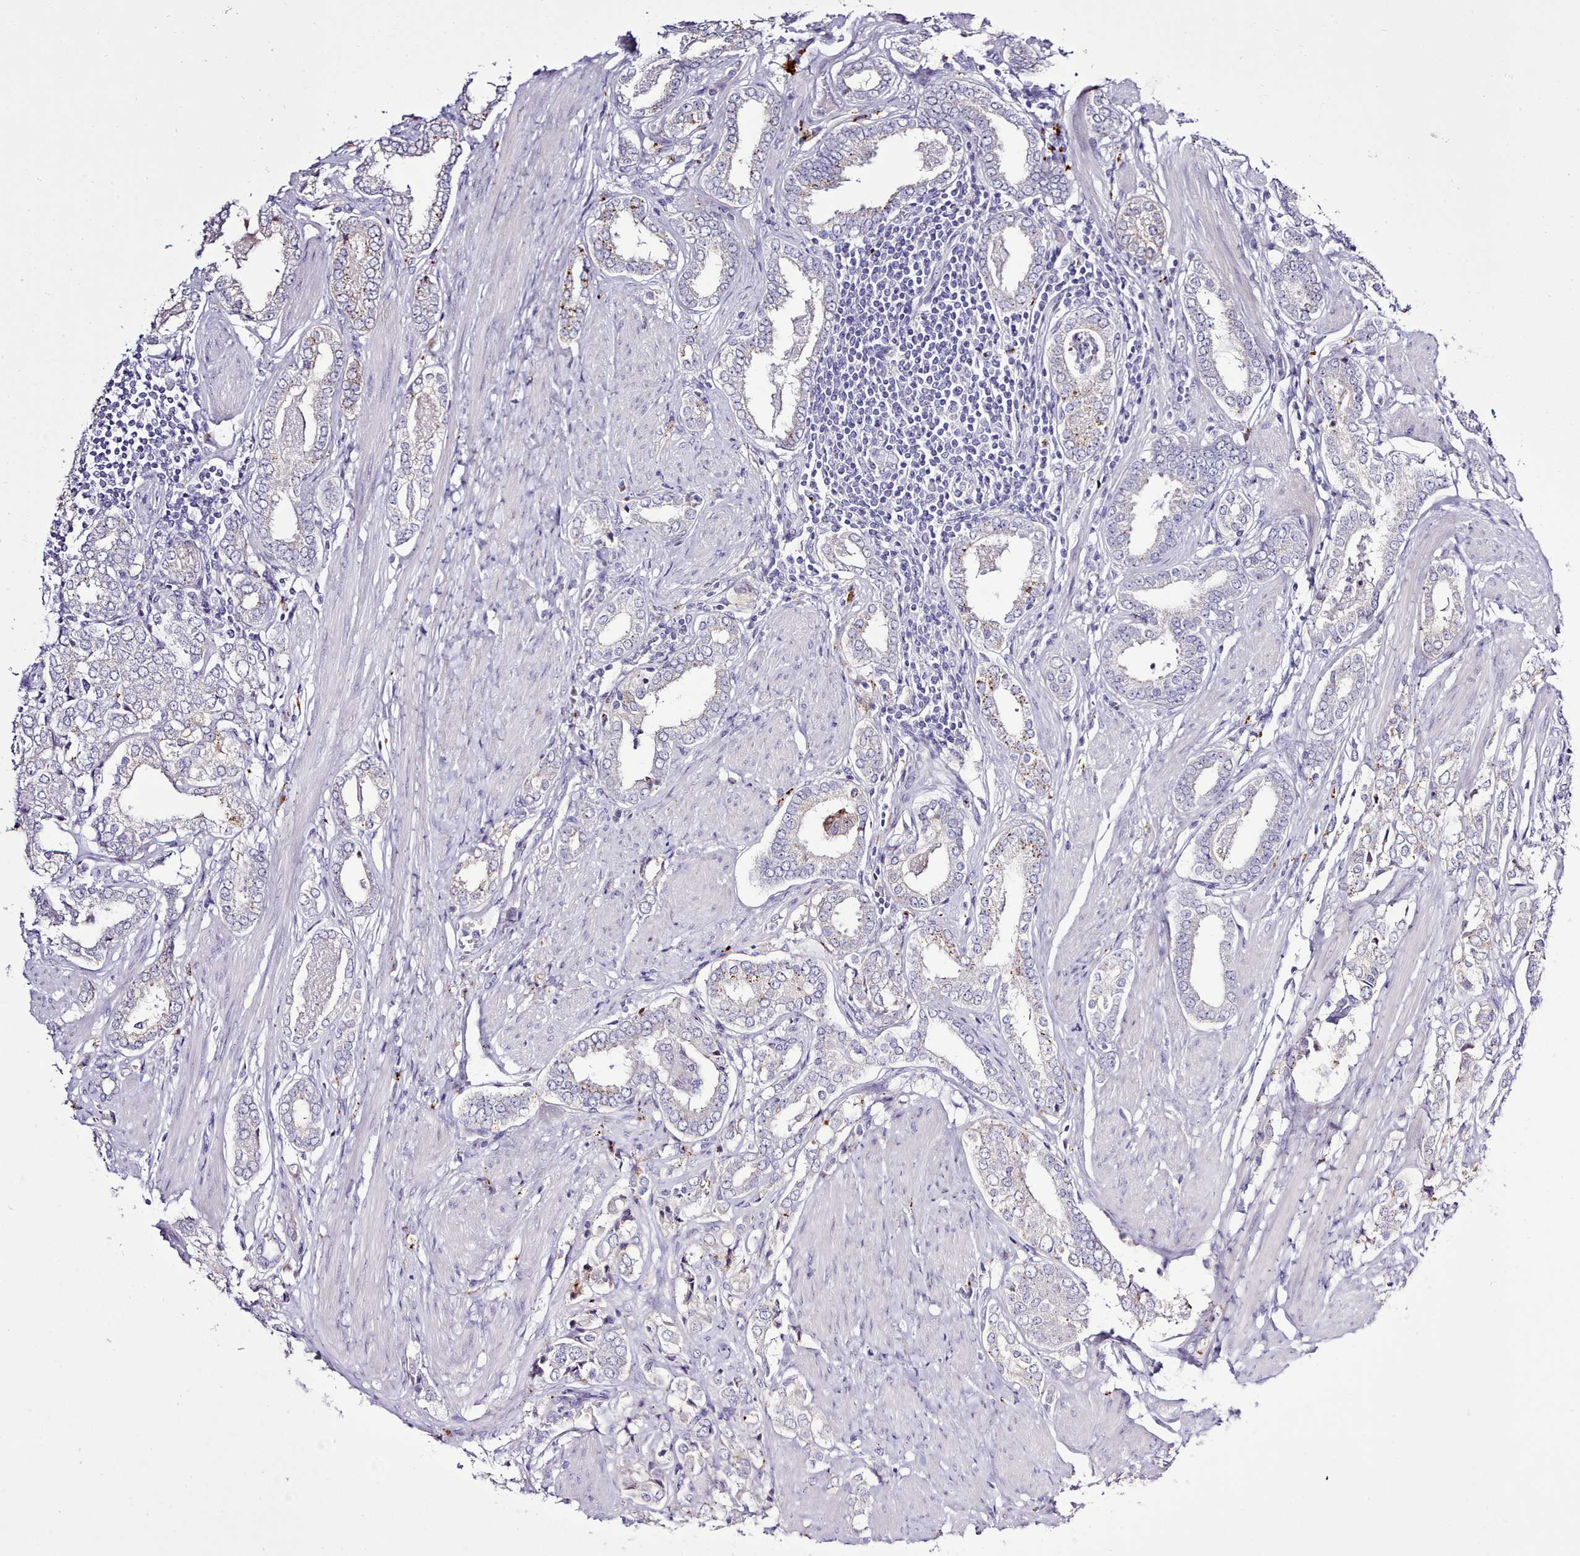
{"staining": {"intensity": "moderate", "quantity": "<25%", "location": "cytoplasmic/membranous"}, "tissue": "prostate cancer", "cell_type": "Tumor cells", "image_type": "cancer", "snomed": [{"axis": "morphology", "description": "Adenocarcinoma, High grade"}, {"axis": "topography", "description": "Prostate"}], "caption": "The immunohistochemical stain highlights moderate cytoplasmic/membranous staining in tumor cells of high-grade adenocarcinoma (prostate) tissue.", "gene": "SRD5A1", "patient": {"sex": "male", "age": 71}}